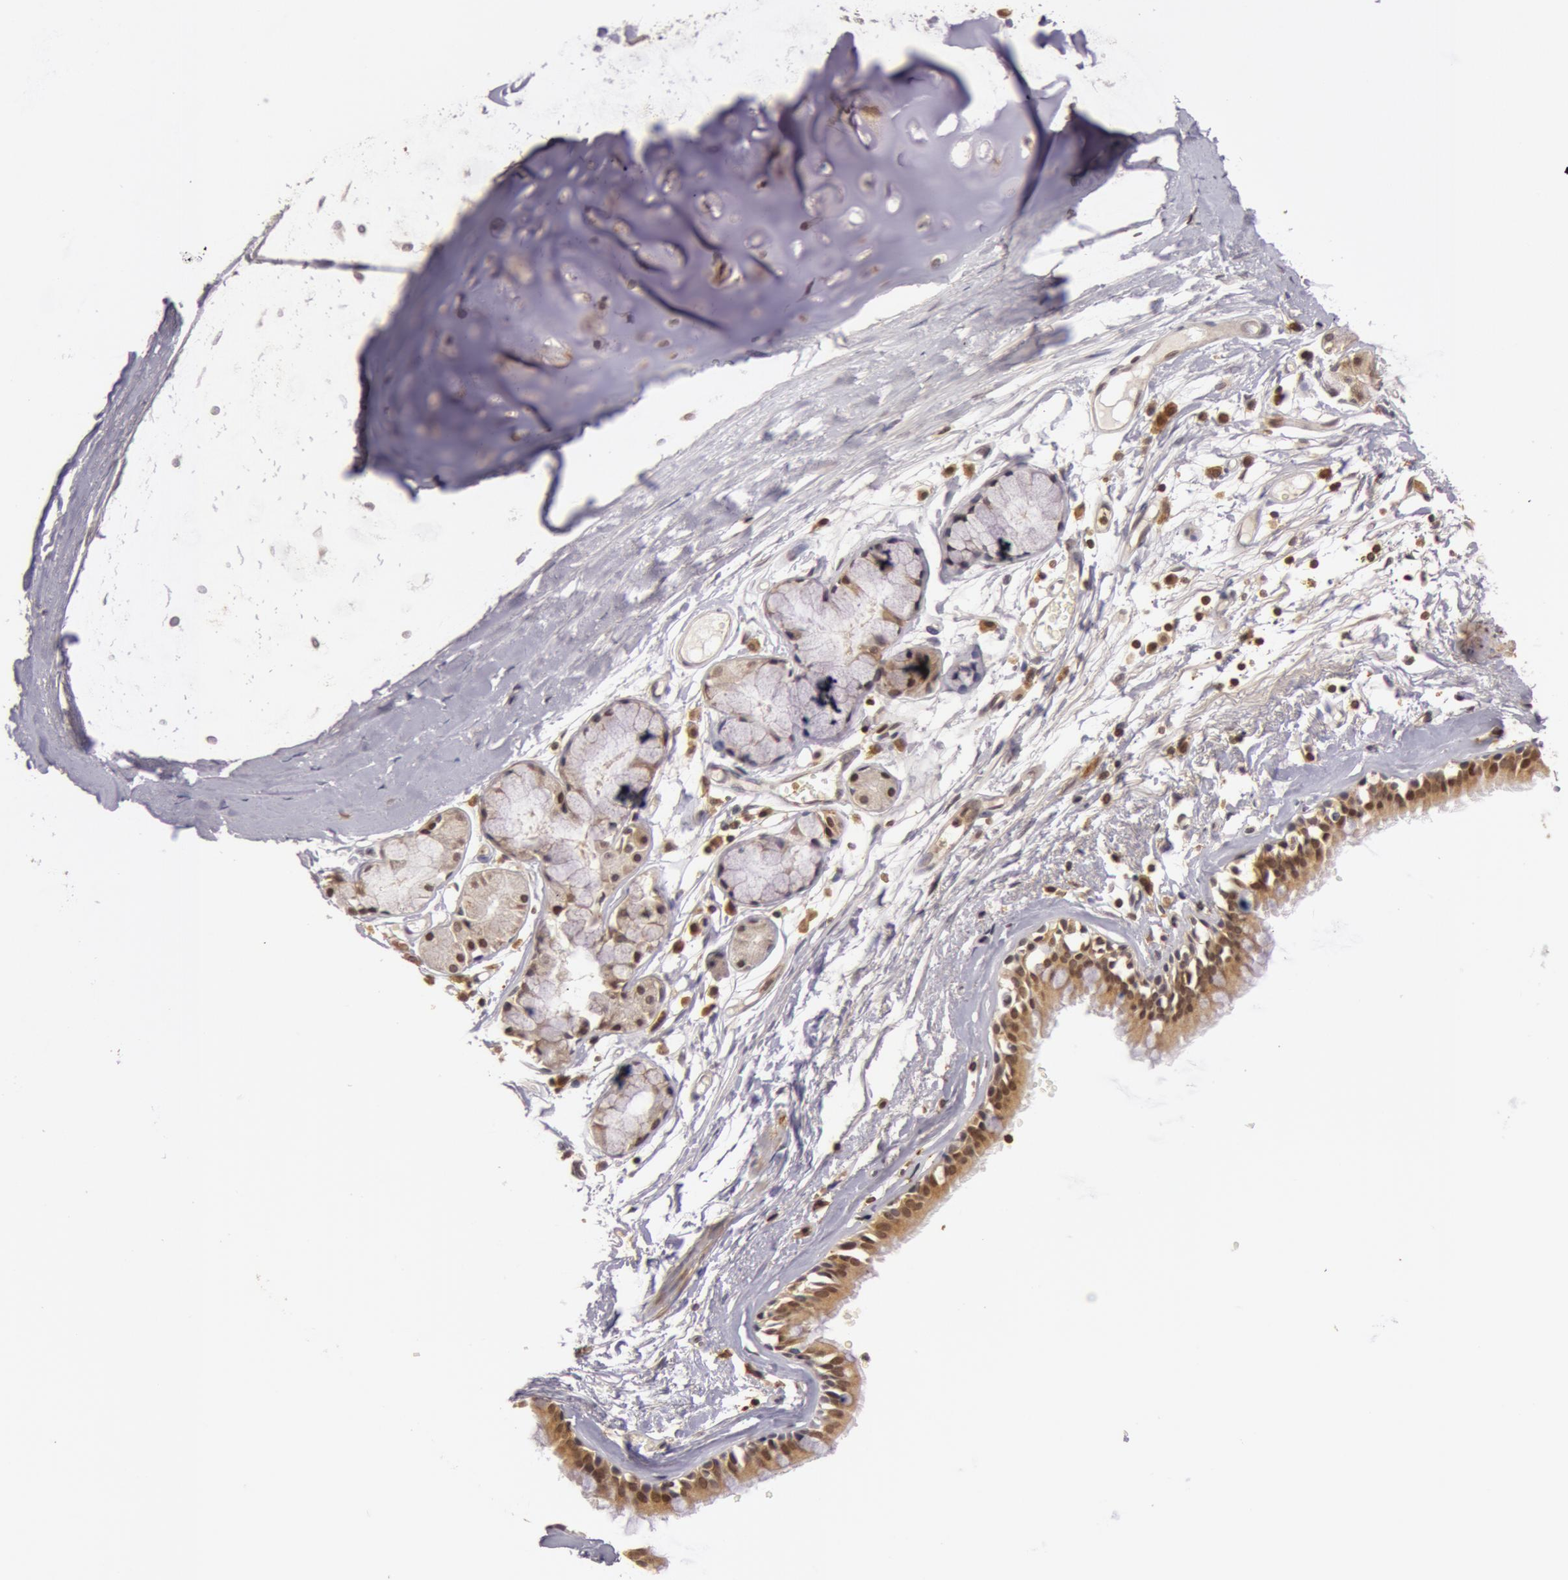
{"staining": {"intensity": "negative", "quantity": "none", "location": "none"}, "tissue": "adipose tissue", "cell_type": "Adipocytes", "image_type": "normal", "snomed": [{"axis": "morphology", "description": "Normal tissue, NOS"}, {"axis": "topography", "description": "Bronchus"}, {"axis": "topography", "description": "Lung"}], "caption": "Immunohistochemical staining of unremarkable adipose tissue displays no significant staining in adipocytes.", "gene": "ZNF350", "patient": {"sex": "female", "age": 56}}